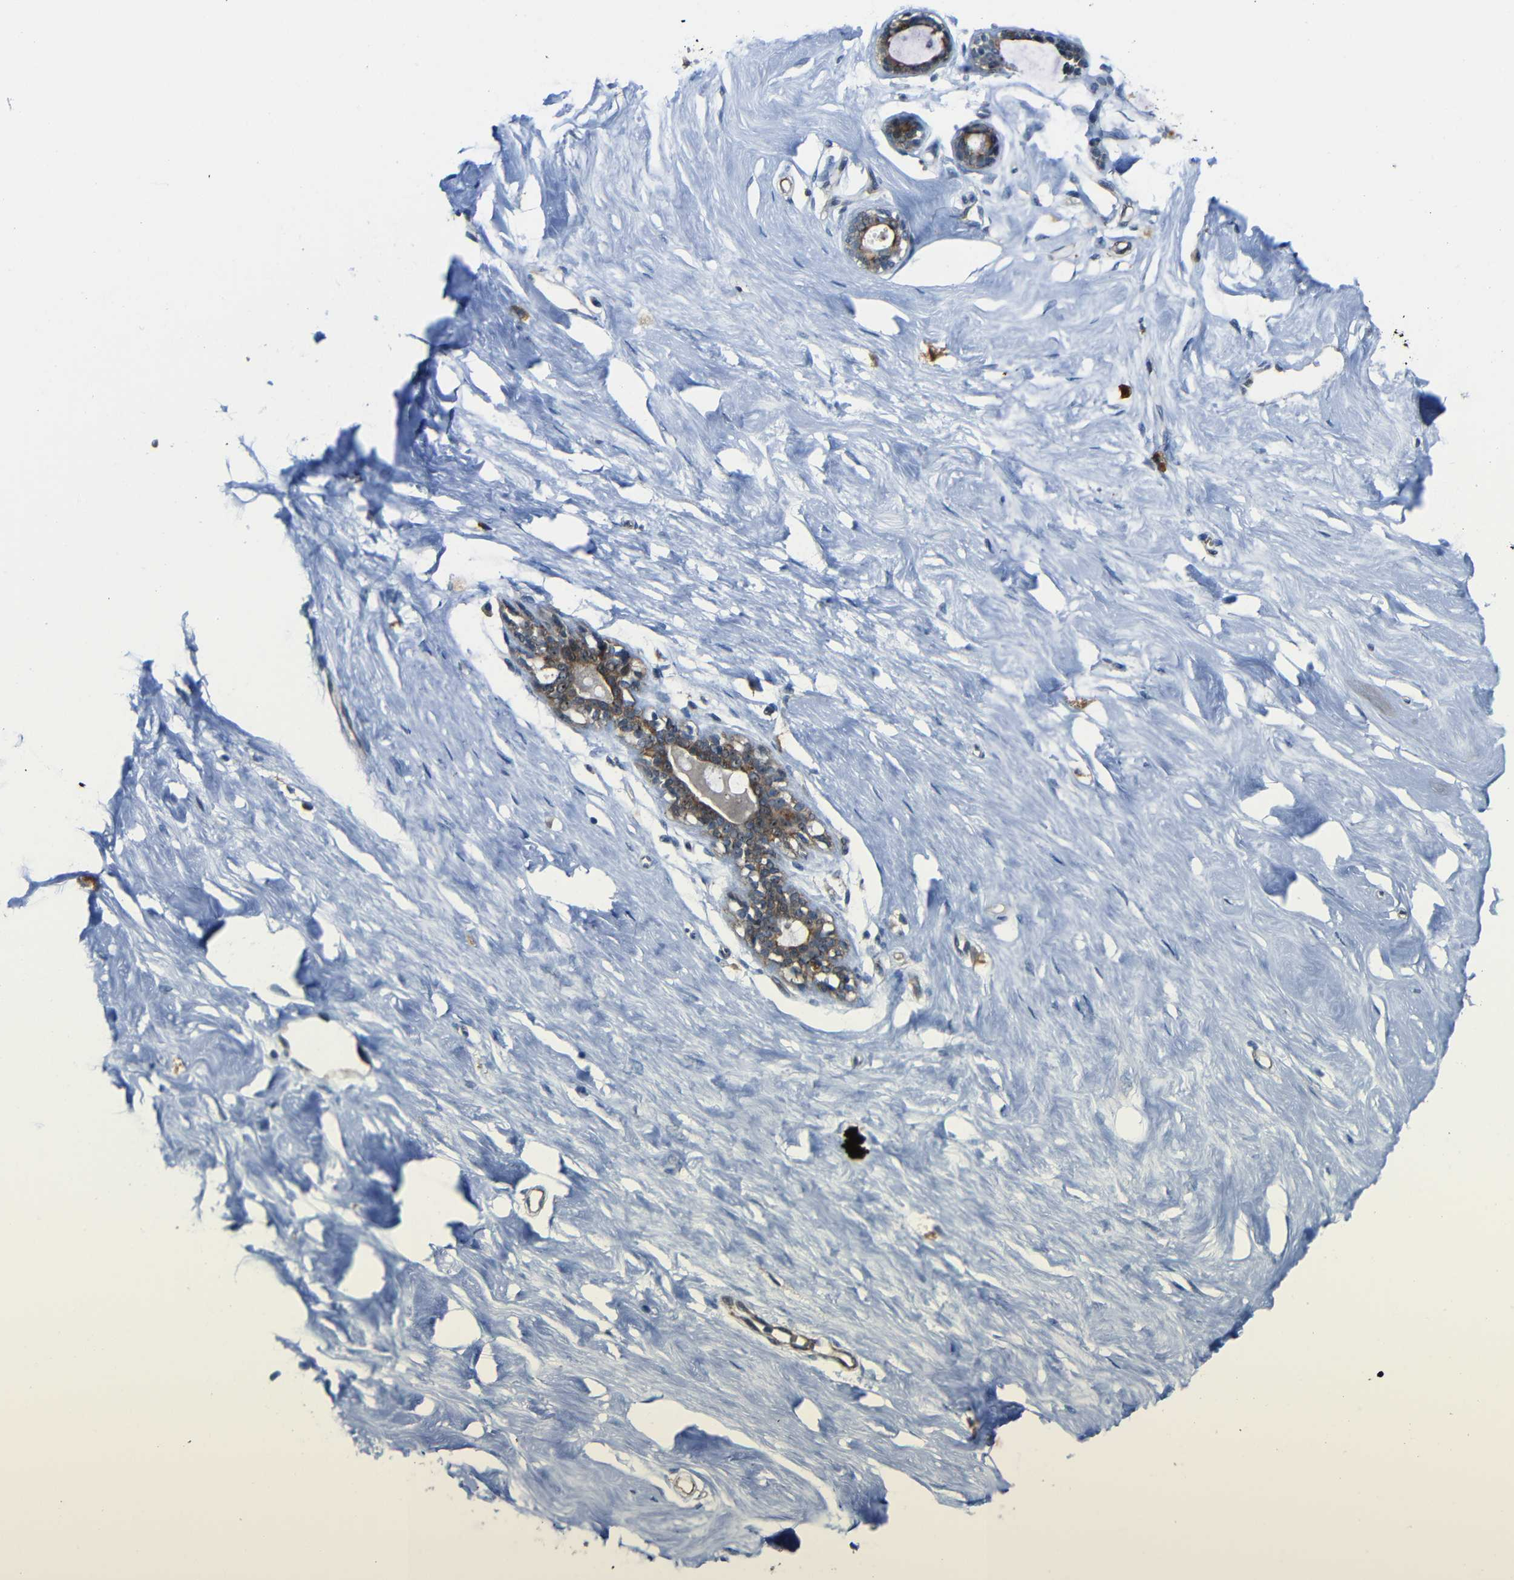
{"staining": {"intensity": "negative", "quantity": "none", "location": "none"}, "tissue": "breast", "cell_type": "Adipocytes", "image_type": "normal", "snomed": [{"axis": "morphology", "description": "Normal tissue, NOS"}, {"axis": "topography", "description": "Breast"}], "caption": "A histopathology image of breast stained for a protein shows no brown staining in adipocytes.", "gene": "DNAJC5", "patient": {"sex": "female", "age": 23}}